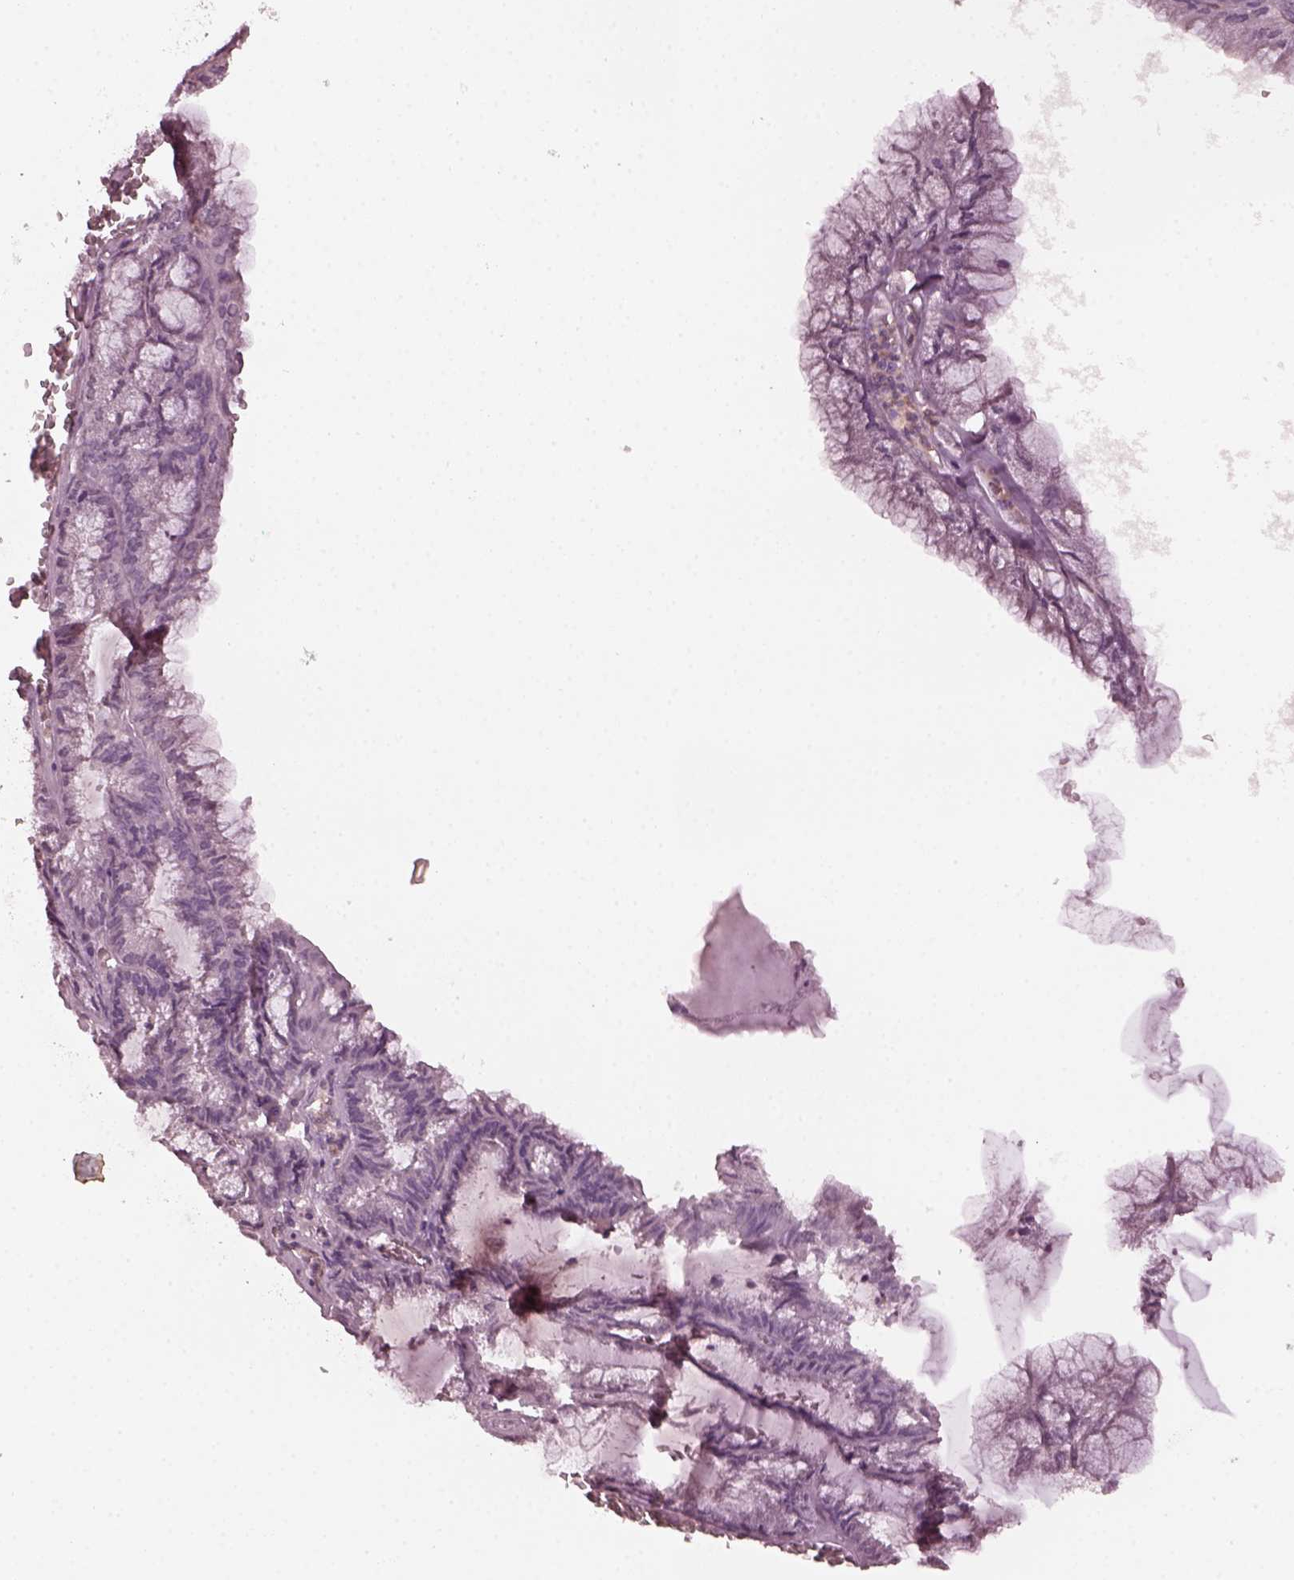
{"staining": {"intensity": "negative", "quantity": "none", "location": "none"}, "tissue": "endometrial cancer", "cell_type": "Tumor cells", "image_type": "cancer", "snomed": [{"axis": "morphology", "description": "Carcinoma, NOS"}, {"axis": "topography", "description": "Endometrium"}], "caption": "A photomicrograph of human endometrial carcinoma is negative for staining in tumor cells.", "gene": "KRT79", "patient": {"sex": "female", "age": 62}}